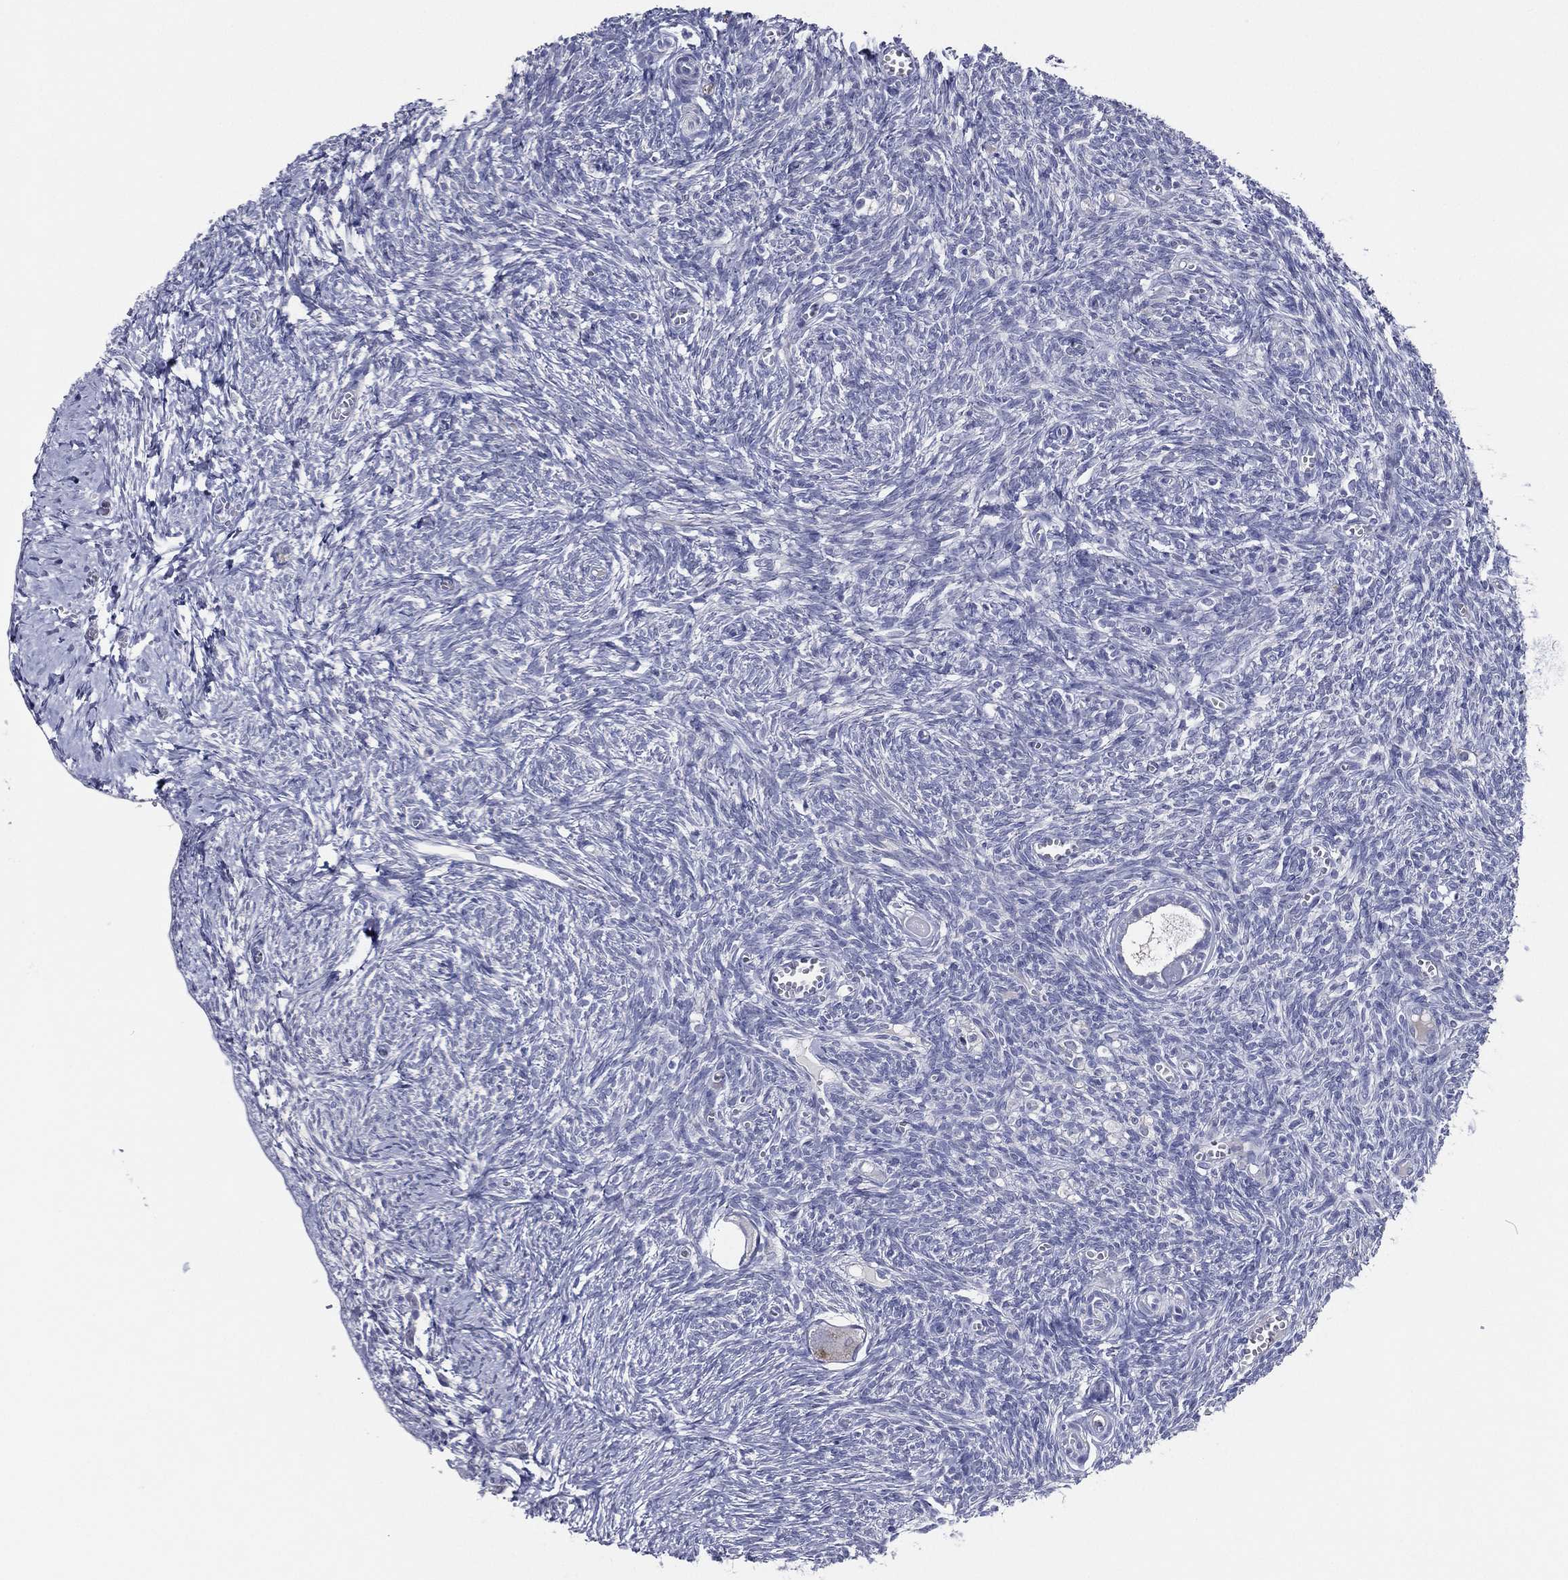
{"staining": {"intensity": "negative", "quantity": "none", "location": "none"}, "tissue": "ovary", "cell_type": "Follicle cells", "image_type": "normal", "snomed": [{"axis": "morphology", "description": "Normal tissue, NOS"}, {"axis": "topography", "description": "Ovary"}], "caption": "Protein analysis of normal ovary reveals no significant expression in follicle cells. (DAB IHC with hematoxylin counter stain).", "gene": "SLC13A4", "patient": {"sex": "female", "age": 43}}